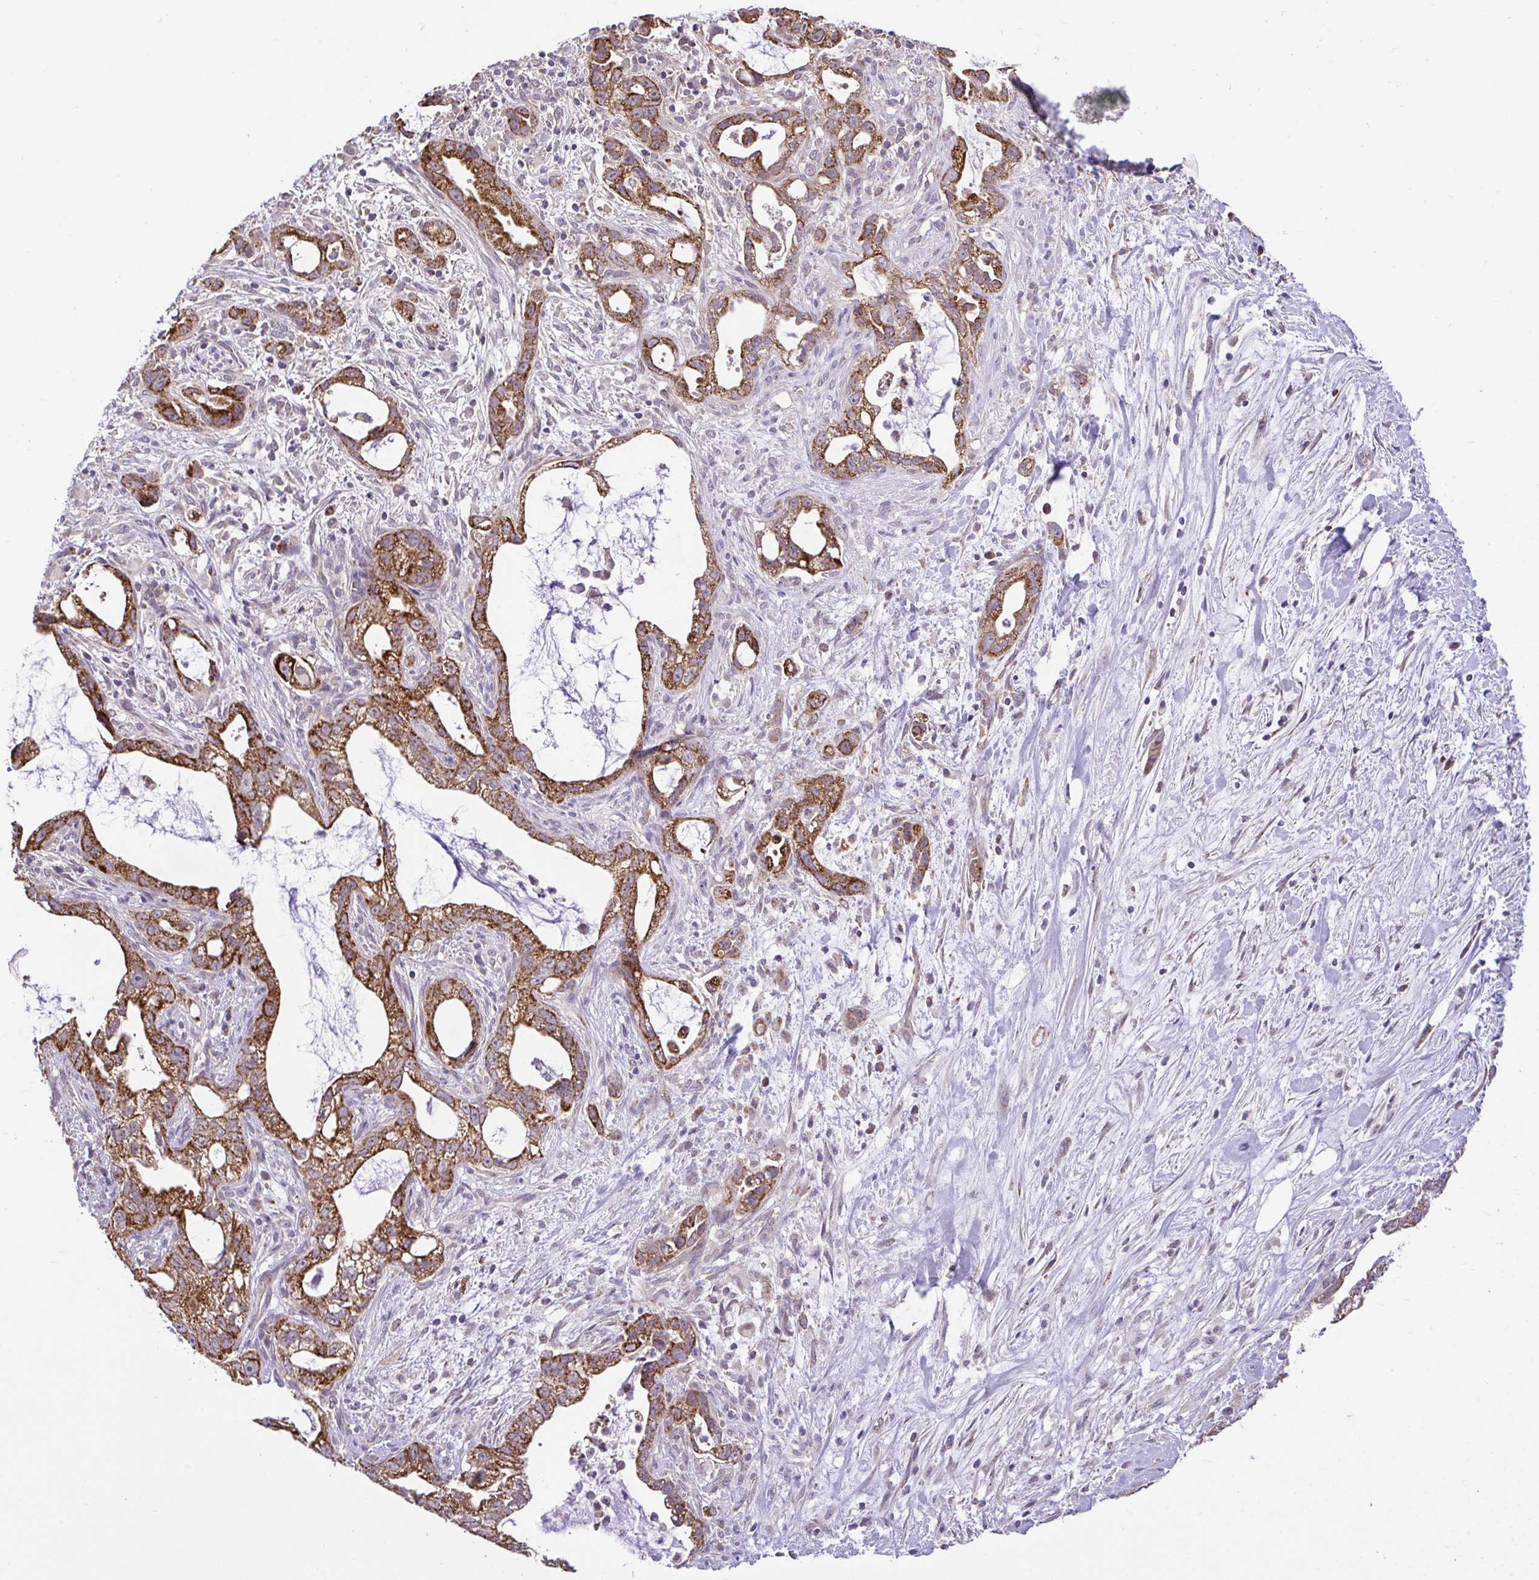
{"staining": {"intensity": "strong", "quantity": "25%-75%", "location": "cytoplasmic/membranous"}, "tissue": "pancreatic cancer", "cell_type": "Tumor cells", "image_type": "cancer", "snomed": [{"axis": "morphology", "description": "Adenocarcinoma, NOS"}, {"axis": "topography", "description": "Pancreas"}], "caption": "High-power microscopy captured an immunohistochemistry (IHC) histopathology image of pancreatic adenocarcinoma, revealing strong cytoplasmic/membranous positivity in about 25%-75% of tumor cells. Using DAB (brown) and hematoxylin (blue) stains, captured at high magnification using brightfield microscopy.", "gene": "PYCR2", "patient": {"sex": "male", "age": 70}}